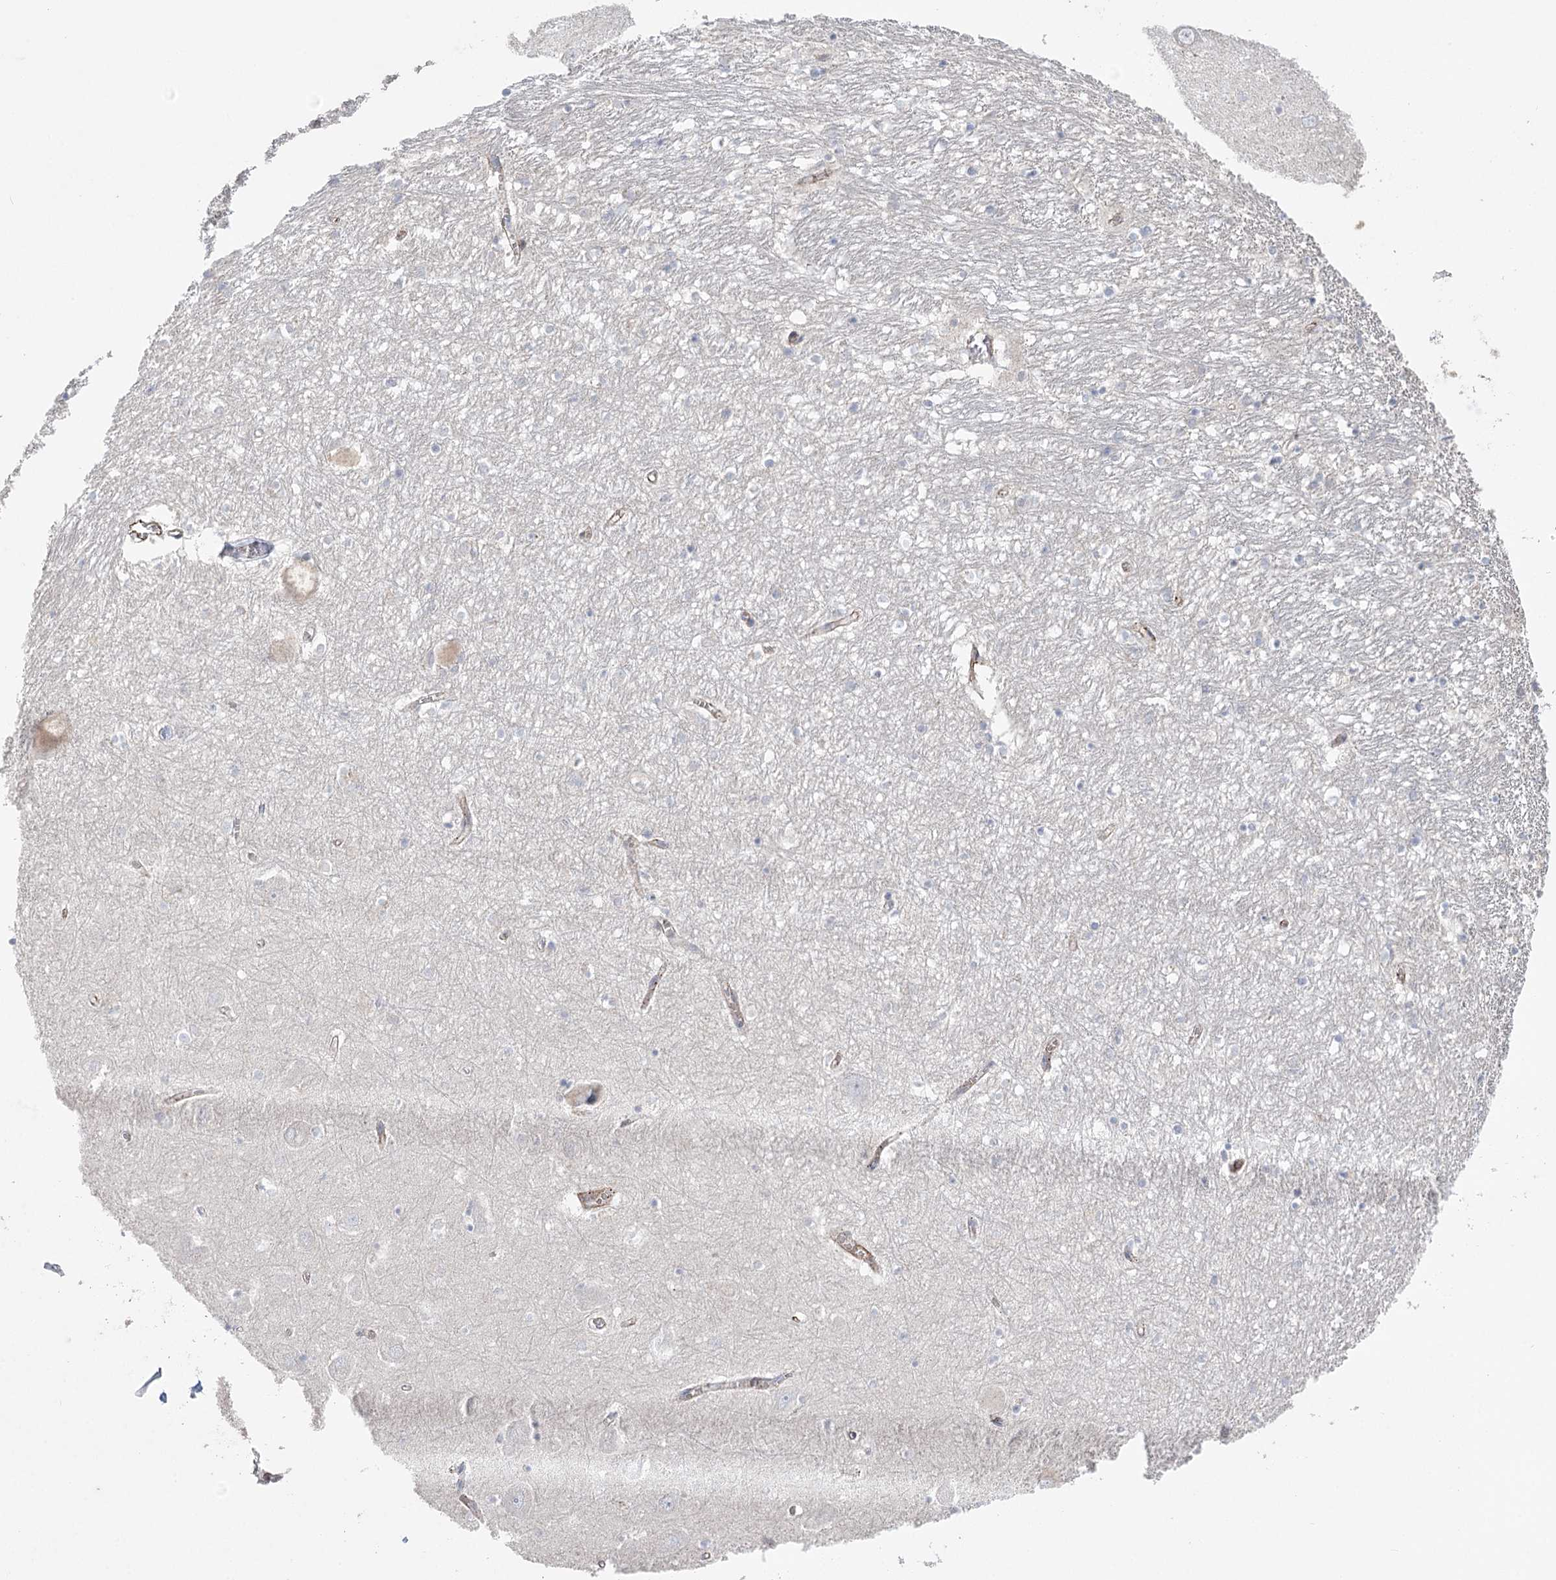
{"staining": {"intensity": "negative", "quantity": "none", "location": "none"}, "tissue": "hippocampus", "cell_type": "Glial cells", "image_type": "normal", "snomed": [{"axis": "morphology", "description": "Normal tissue, NOS"}, {"axis": "topography", "description": "Hippocampus"}], "caption": "Hippocampus was stained to show a protein in brown. There is no significant staining in glial cells. (DAB immunohistochemistry, high magnification).", "gene": "AMTN", "patient": {"sex": "male", "age": 70}}